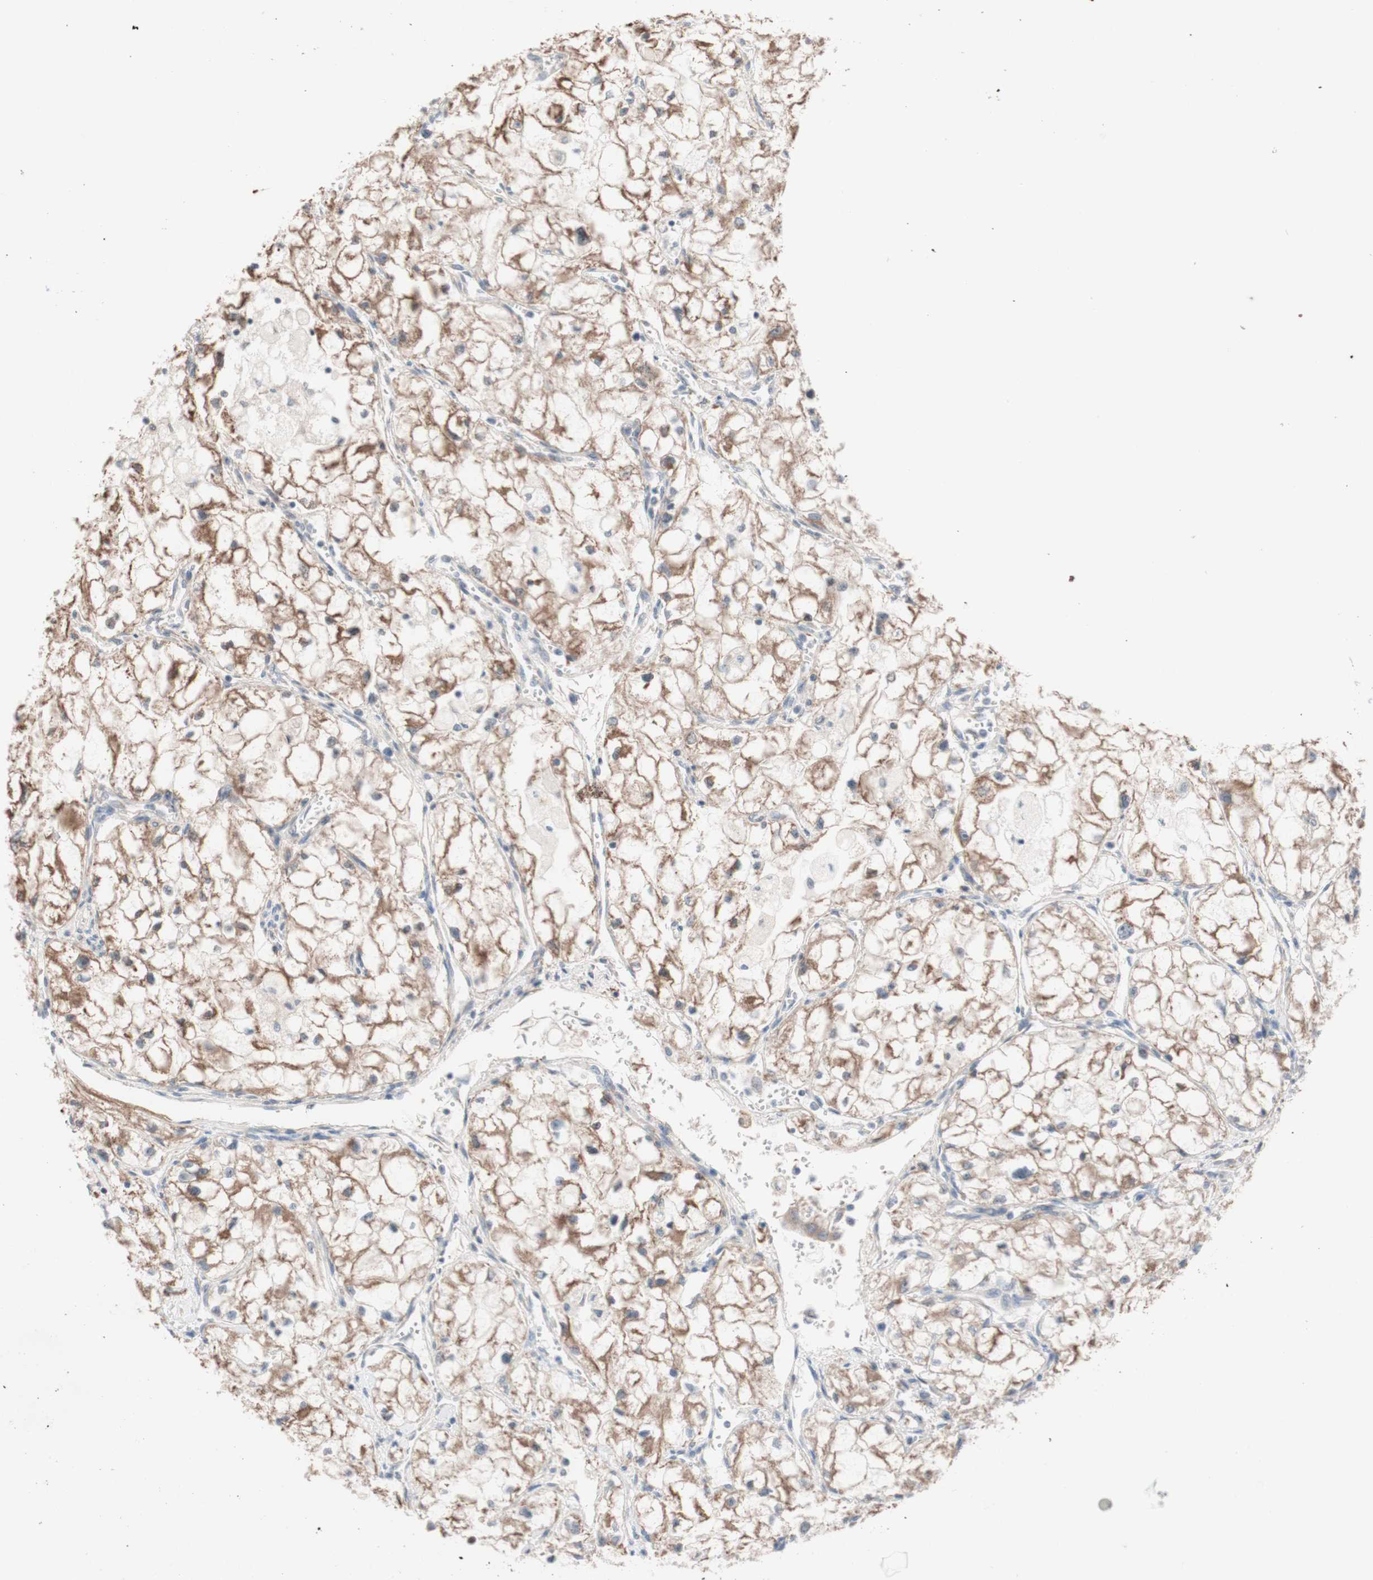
{"staining": {"intensity": "moderate", "quantity": ">75%", "location": "cytoplasmic/membranous"}, "tissue": "renal cancer", "cell_type": "Tumor cells", "image_type": "cancer", "snomed": [{"axis": "morphology", "description": "Adenocarcinoma, NOS"}, {"axis": "topography", "description": "Kidney"}], "caption": "About >75% of tumor cells in renal cancer exhibit moderate cytoplasmic/membranous protein positivity as visualized by brown immunohistochemical staining.", "gene": "CNN3", "patient": {"sex": "female", "age": 70}}